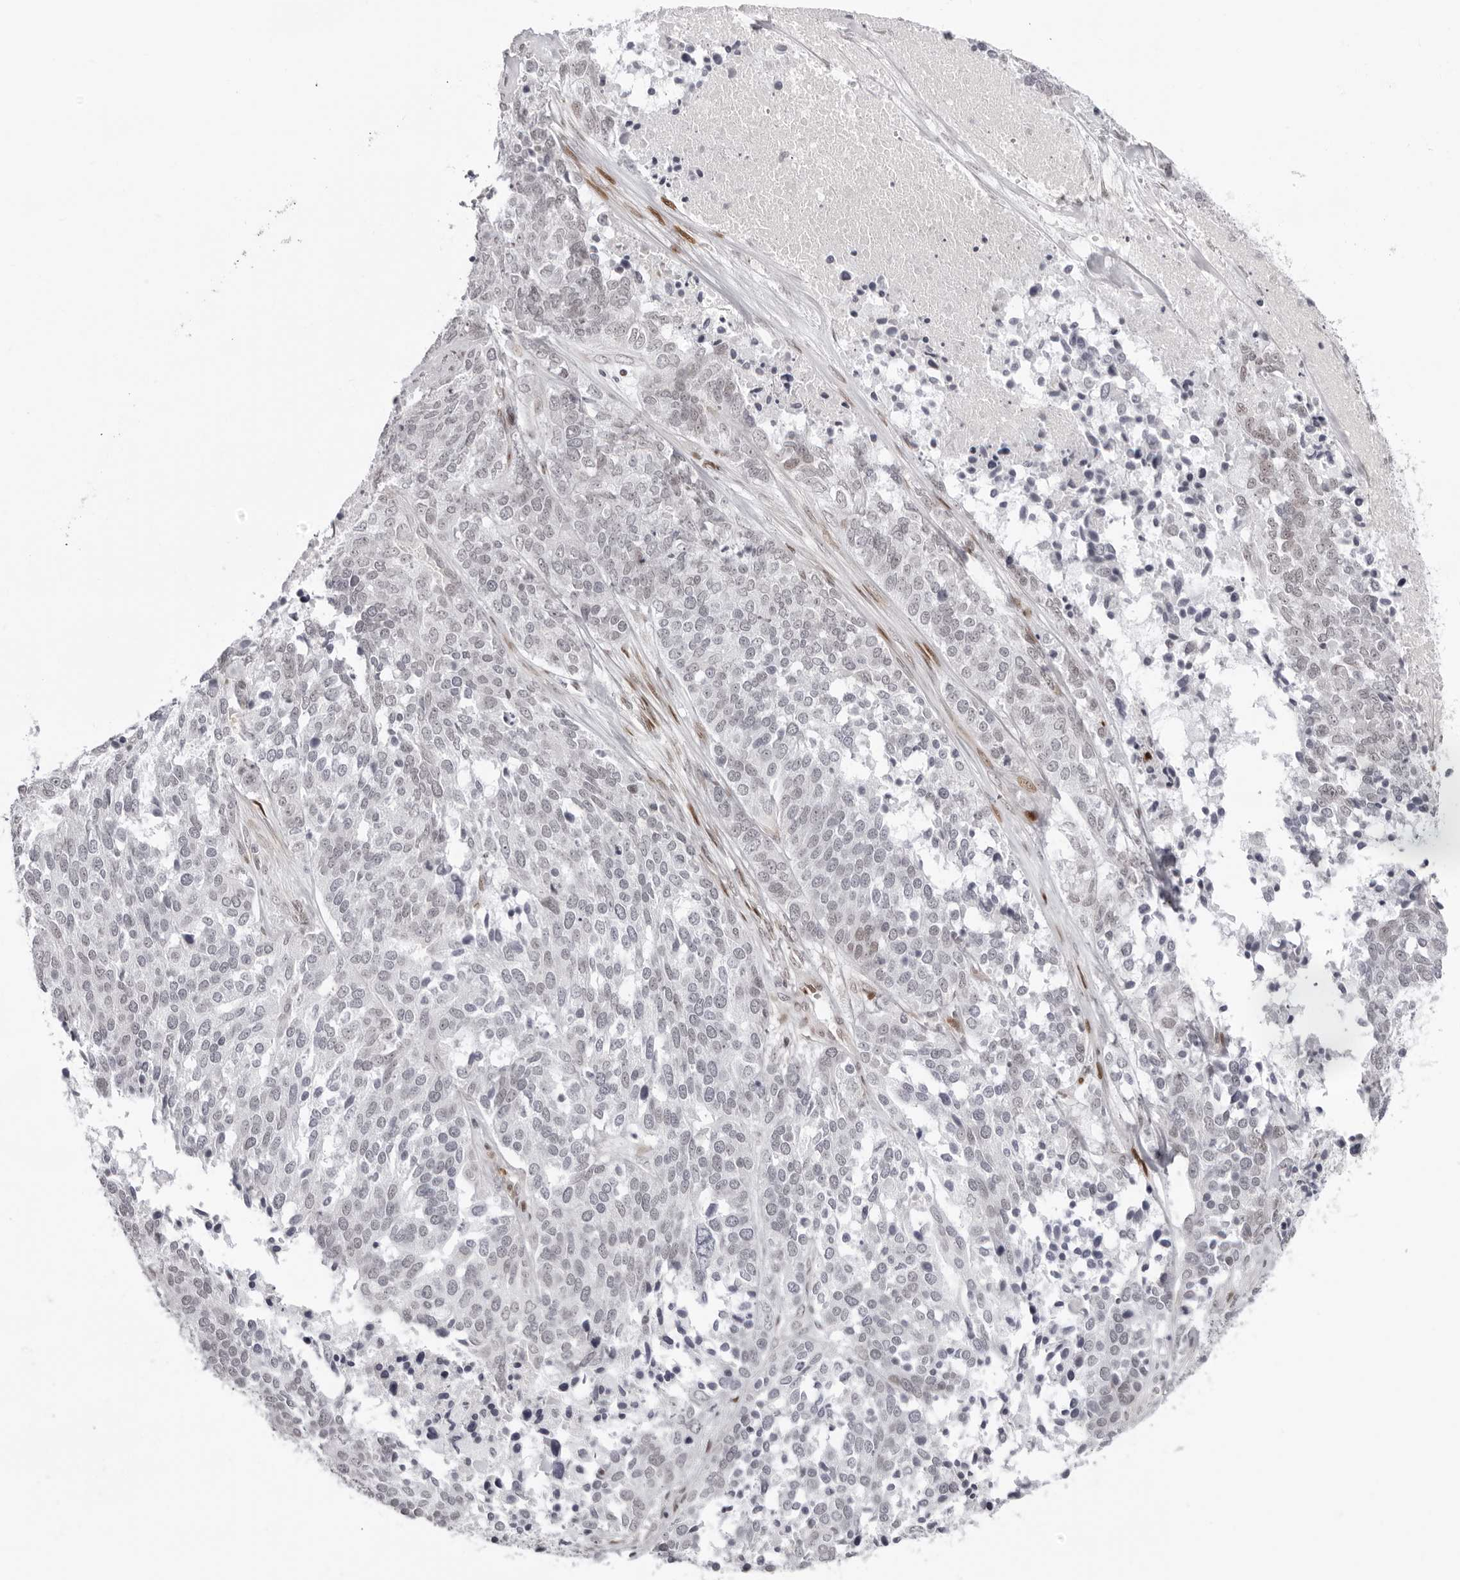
{"staining": {"intensity": "negative", "quantity": "none", "location": "none"}, "tissue": "ovarian cancer", "cell_type": "Tumor cells", "image_type": "cancer", "snomed": [{"axis": "morphology", "description": "Cystadenocarcinoma, serous, NOS"}, {"axis": "topography", "description": "Ovary"}], "caption": "High power microscopy micrograph of an IHC photomicrograph of serous cystadenocarcinoma (ovarian), revealing no significant staining in tumor cells.", "gene": "NTPCR", "patient": {"sex": "female", "age": 44}}